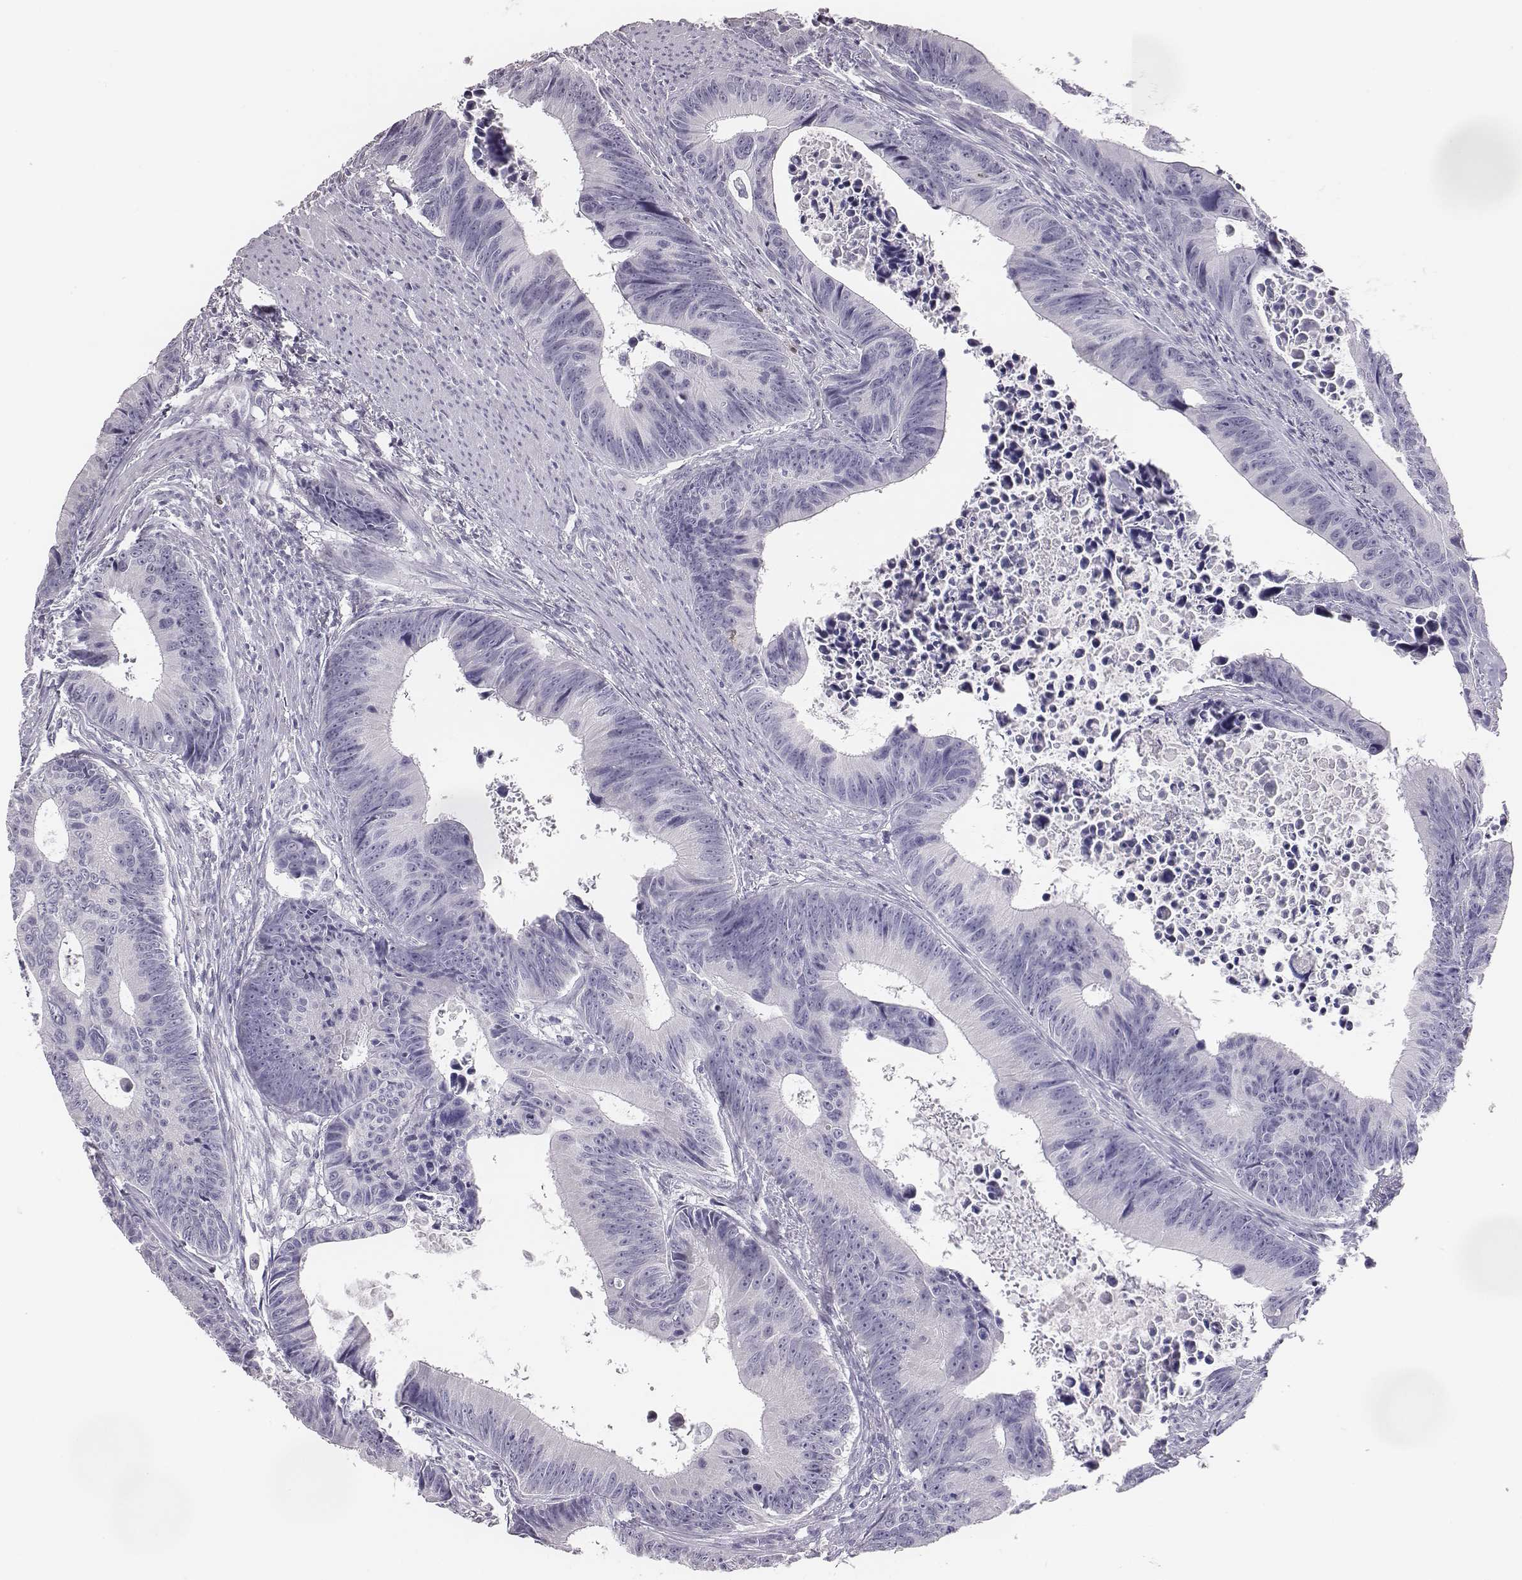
{"staining": {"intensity": "negative", "quantity": "none", "location": "none"}, "tissue": "colorectal cancer", "cell_type": "Tumor cells", "image_type": "cancer", "snomed": [{"axis": "morphology", "description": "Adenocarcinoma, NOS"}, {"axis": "topography", "description": "Colon"}], "caption": "High magnification brightfield microscopy of colorectal adenocarcinoma stained with DAB (3,3'-diaminobenzidine) (brown) and counterstained with hematoxylin (blue): tumor cells show no significant positivity.", "gene": "ACOD1", "patient": {"sex": "female", "age": 87}}